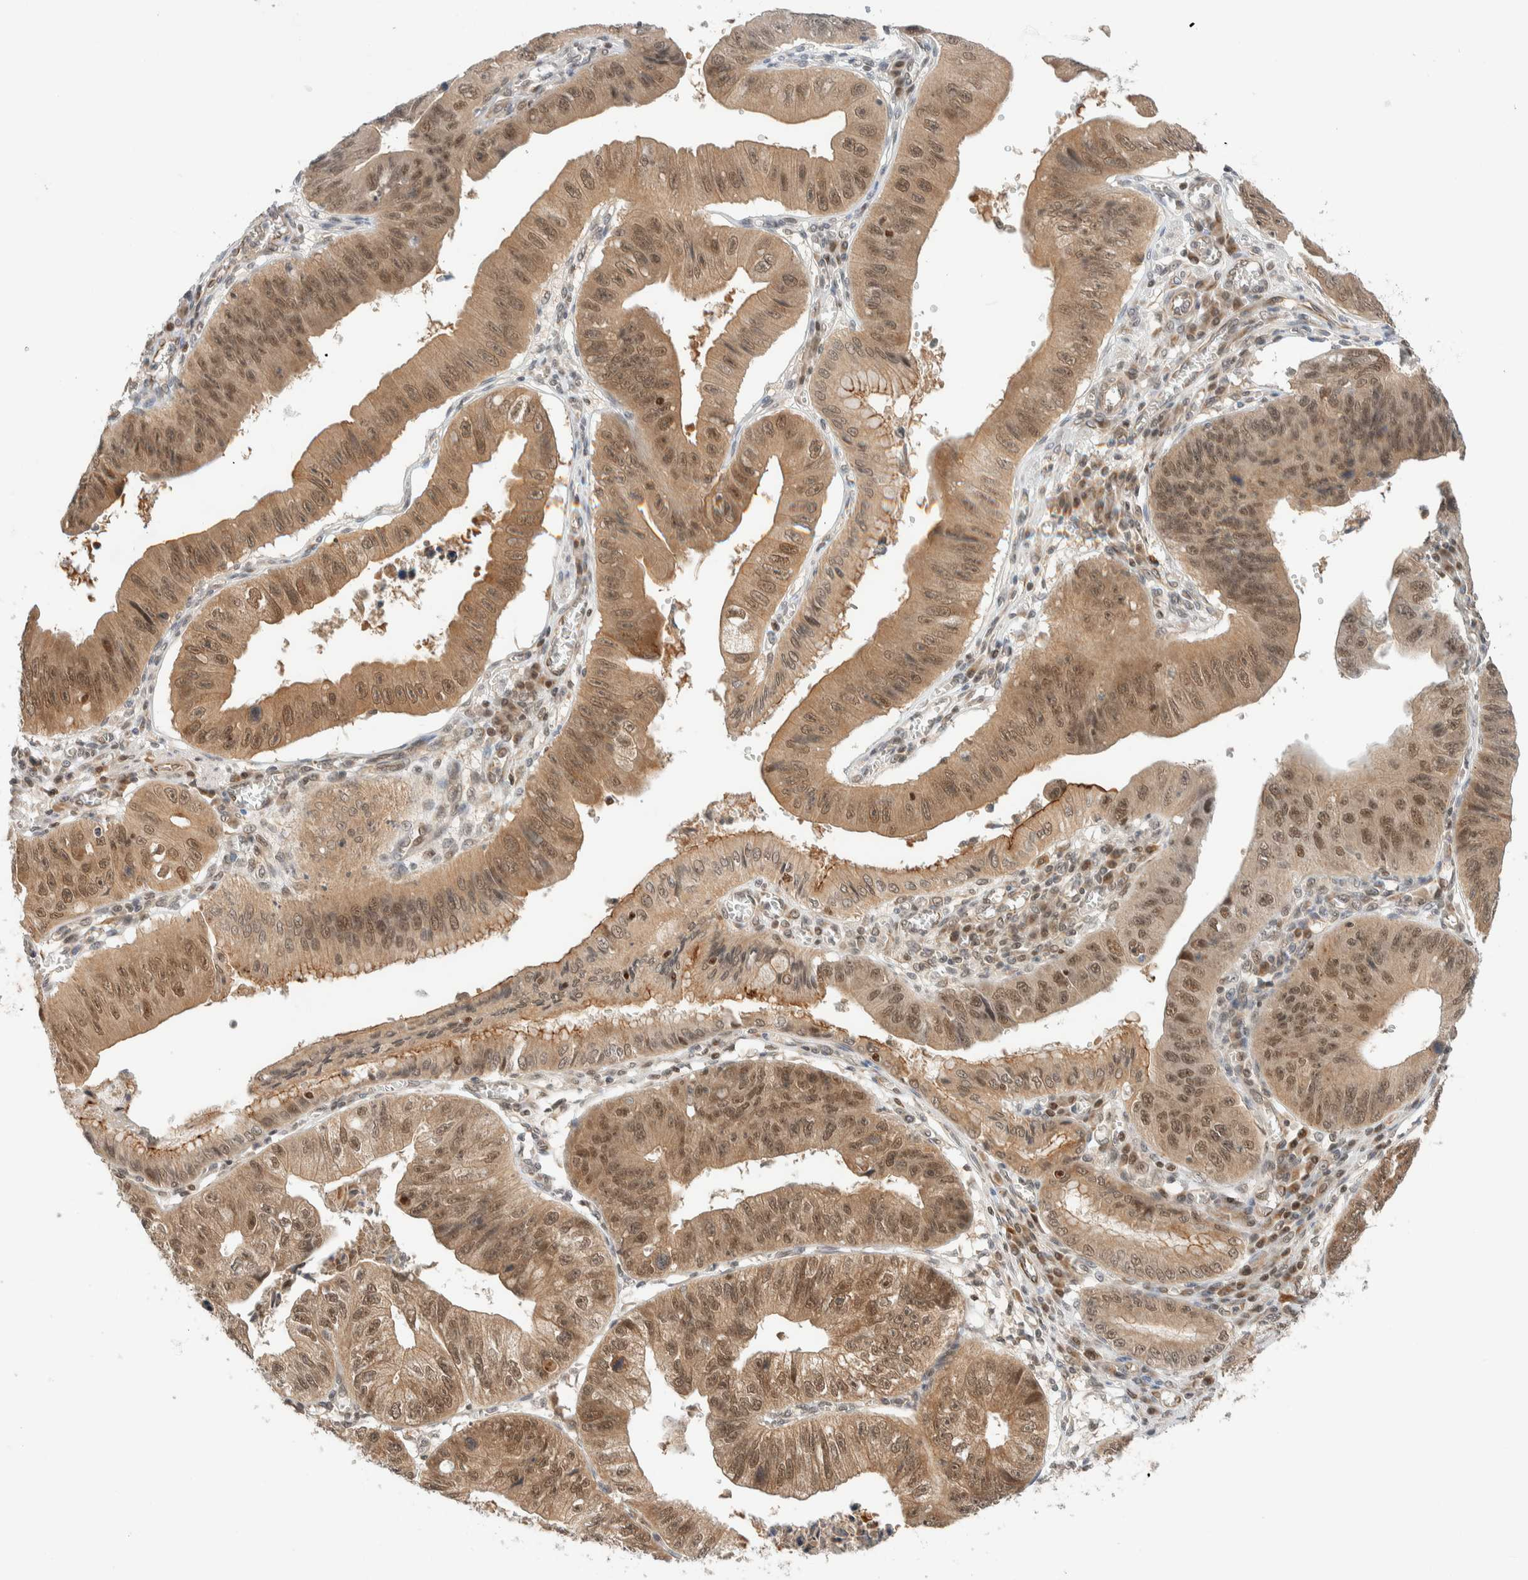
{"staining": {"intensity": "moderate", "quantity": ">75%", "location": "cytoplasmic/membranous,nuclear"}, "tissue": "stomach cancer", "cell_type": "Tumor cells", "image_type": "cancer", "snomed": [{"axis": "morphology", "description": "Adenocarcinoma, NOS"}, {"axis": "topography", "description": "Stomach"}], "caption": "Human stomach cancer stained for a protein (brown) demonstrates moderate cytoplasmic/membranous and nuclear positive positivity in approximately >75% of tumor cells.", "gene": "C8orf76", "patient": {"sex": "male", "age": 59}}